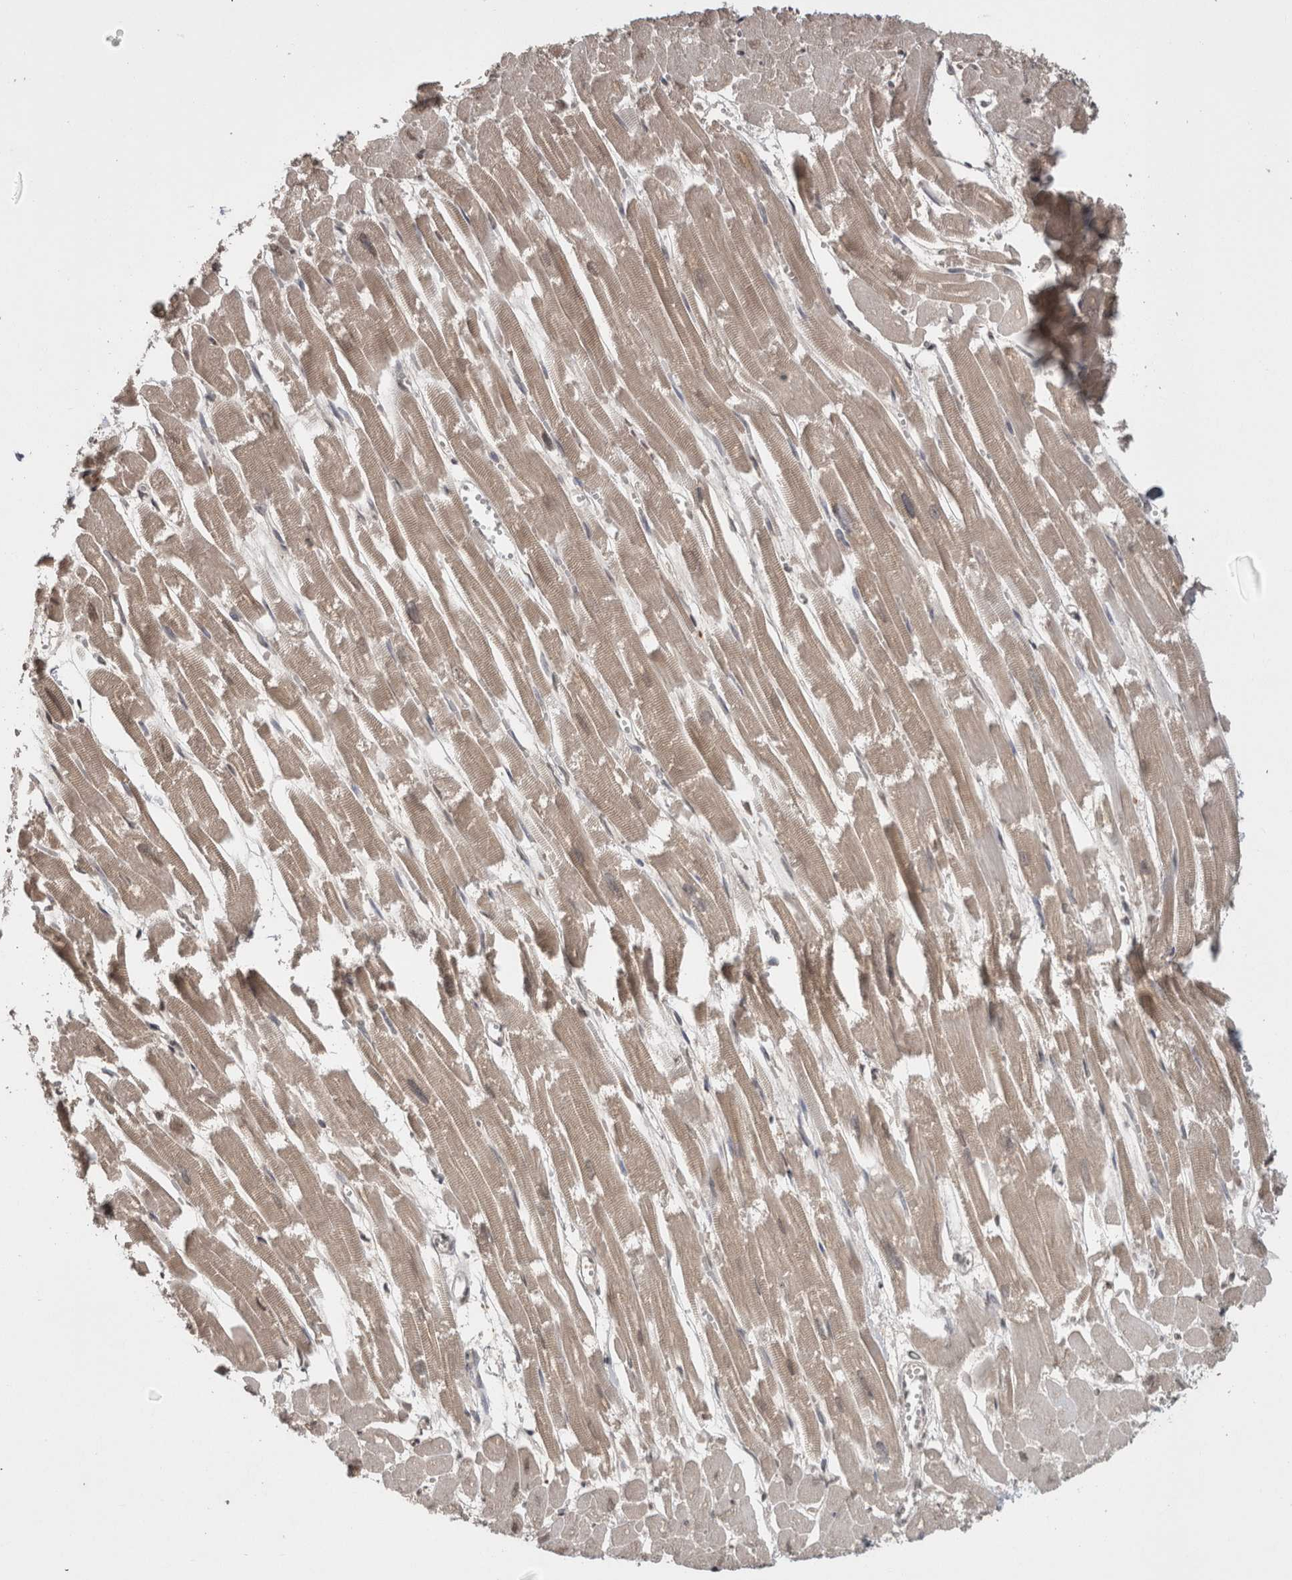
{"staining": {"intensity": "weak", "quantity": ">75%", "location": "cytoplasmic/membranous"}, "tissue": "heart muscle", "cell_type": "Cardiomyocytes", "image_type": "normal", "snomed": [{"axis": "morphology", "description": "Normal tissue, NOS"}, {"axis": "topography", "description": "Heart"}], "caption": "Brown immunohistochemical staining in normal heart muscle demonstrates weak cytoplasmic/membranous positivity in approximately >75% of cardiomyocytes. (DAB (3,3'-diaminobenzidine) IHC, brown staining for protein, blue staining for nuclei).", "gene": "PREP", "patient": {"sex": "male", "age": 54}}